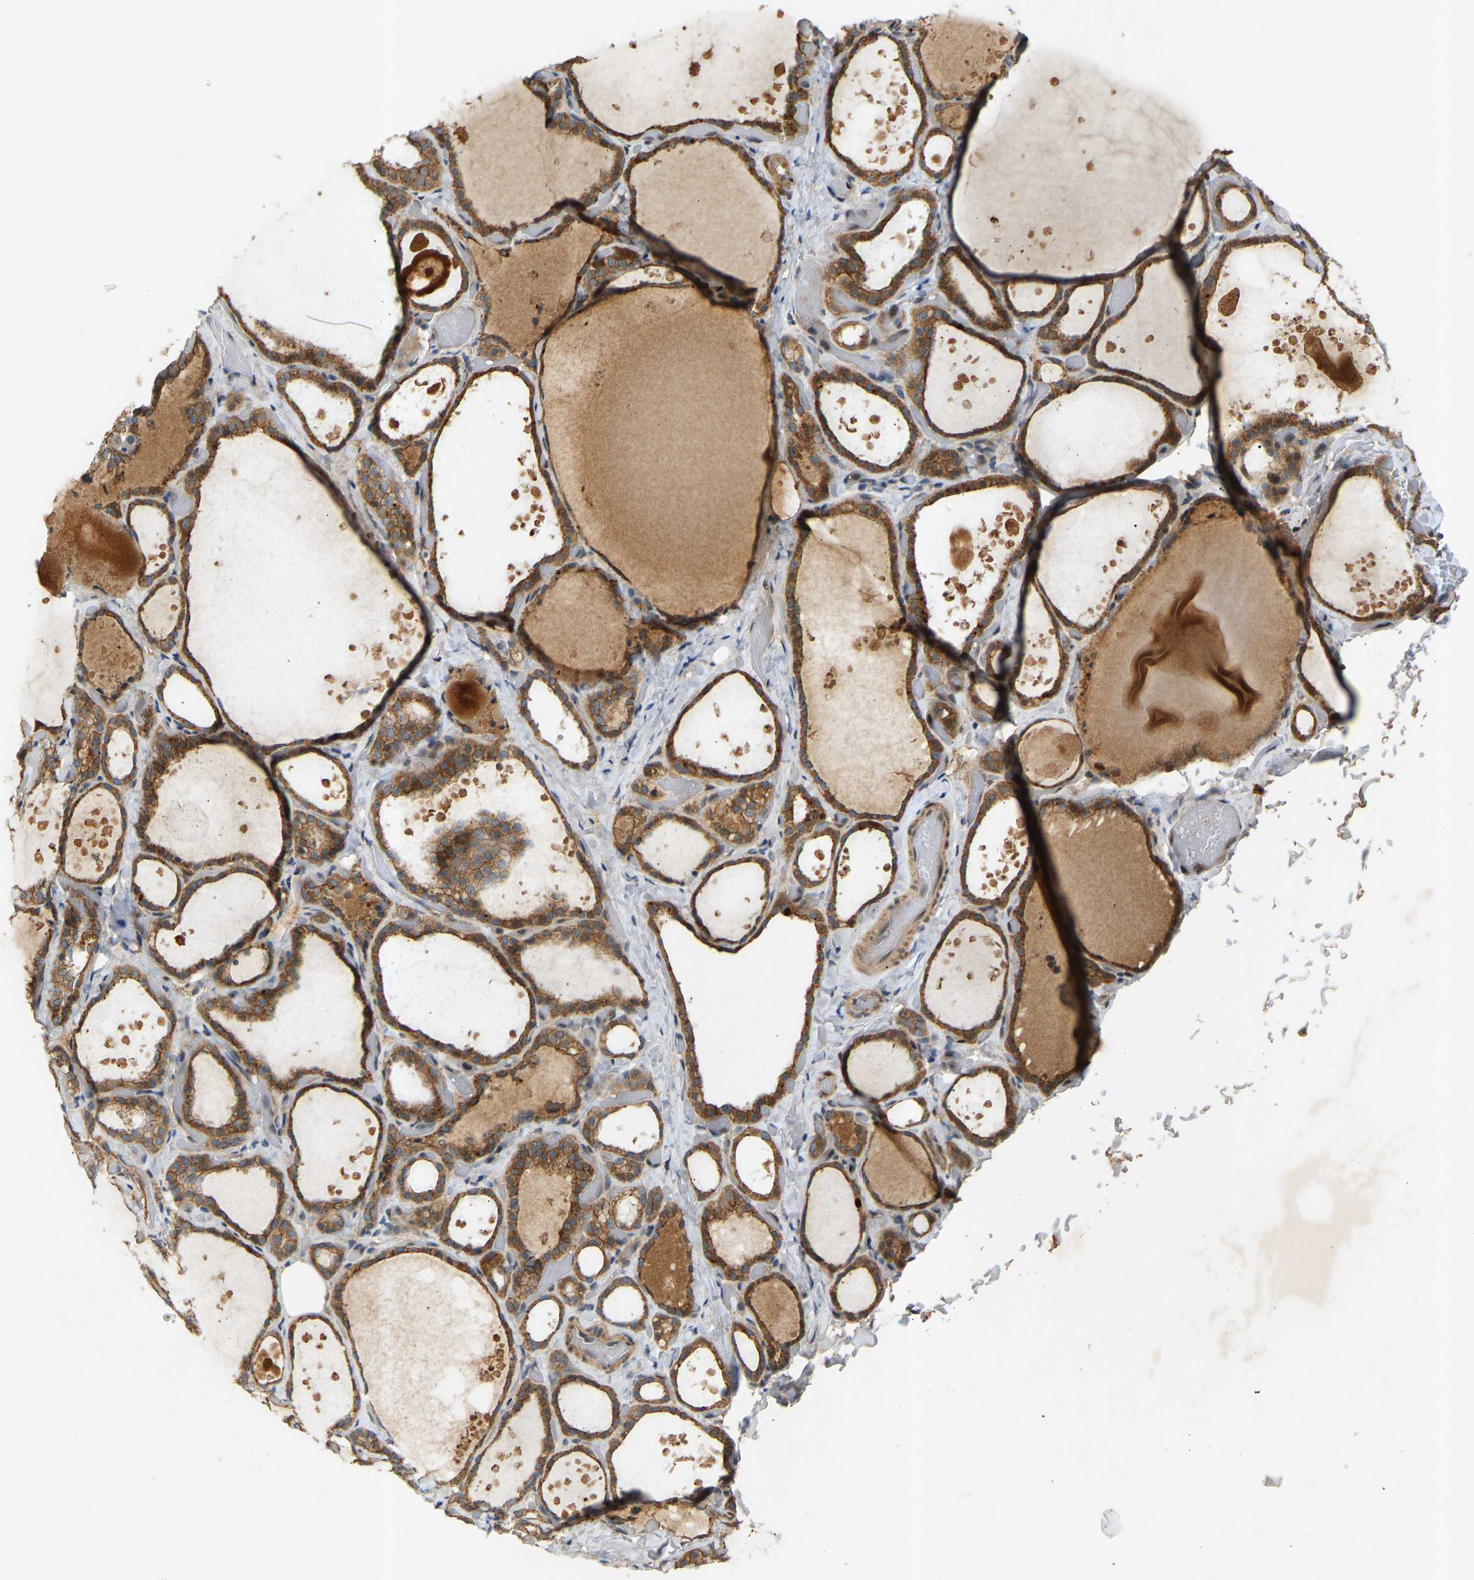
{"staining": {"intensity": "moderate", "quantity": ">75%", "location": "cytoplasmic/membranous"}, "tissue": "thyroid gland", "cell_type": "Glandular cells", "image_type": "normal", "snomed": [{"axis": "morphology", "description": "Normal tissue, NOS"}, {"axis": "topography", "description": "Thyroid gland"}], "caption": "A brown stain labels moderate cytoplasmic/membranous expression of a protein in glandular cells of normal thyroid gland.", "gene": "ATP5MF", "patient": {"sex": "female", "age": 44}}